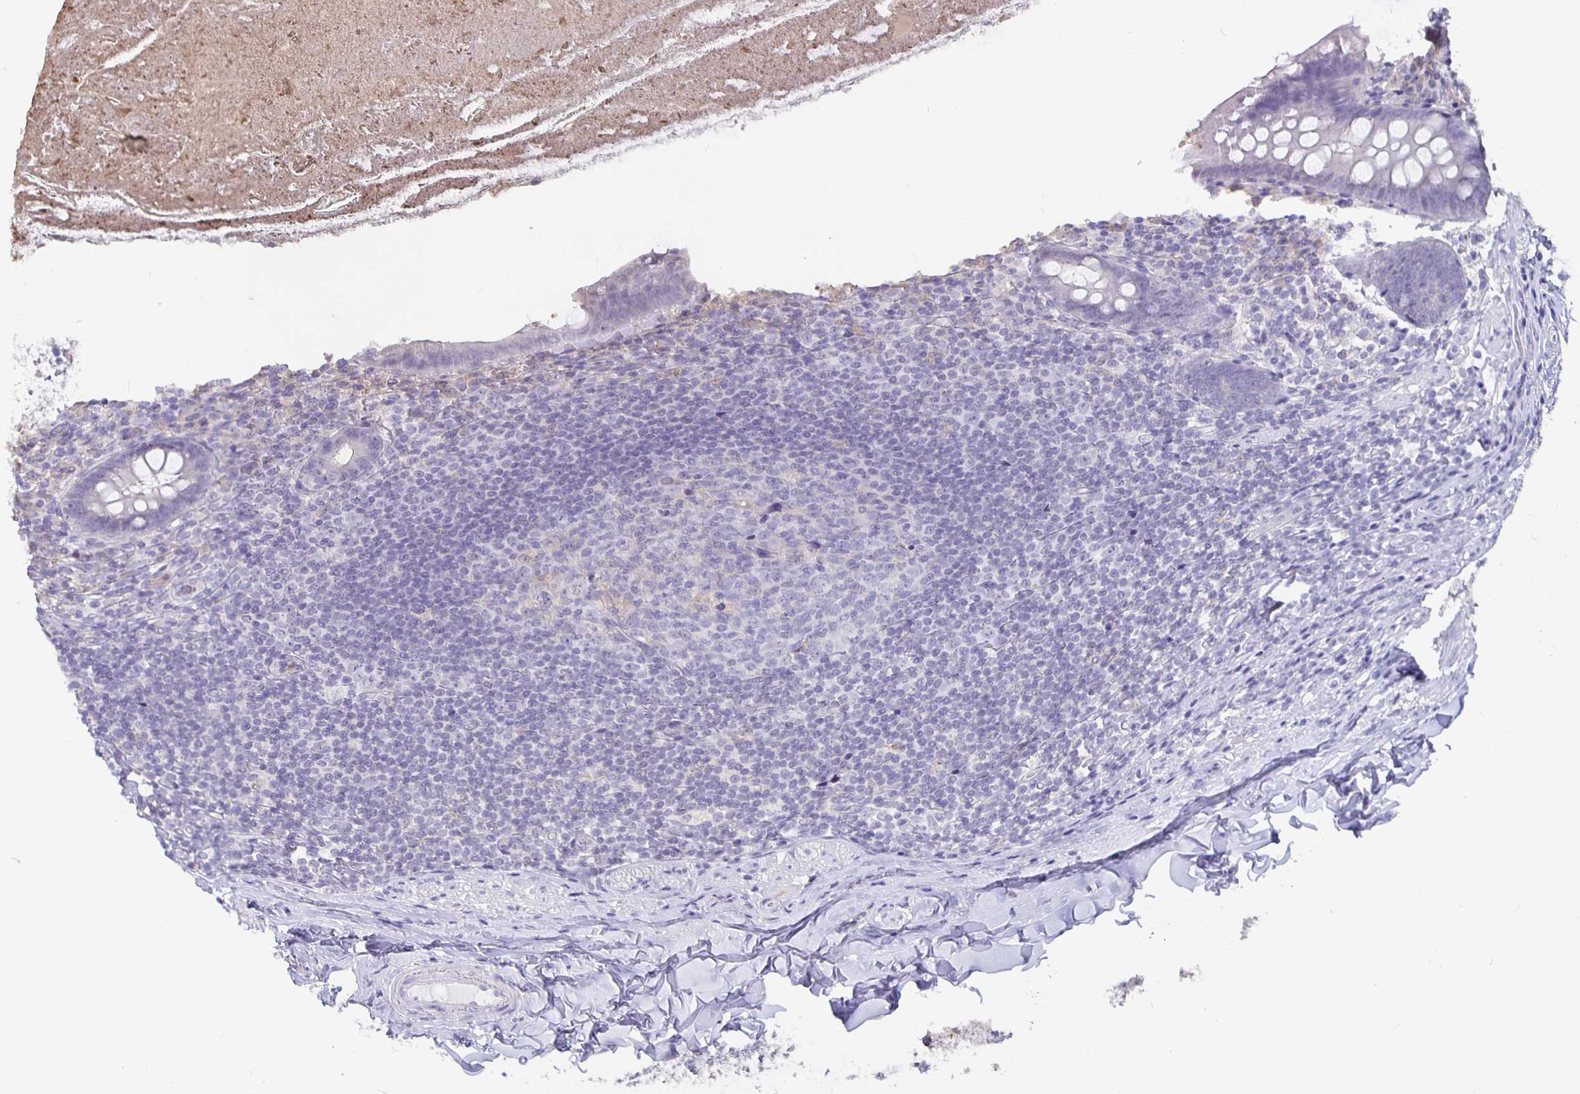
{"staining": {"intensity": "negative", "quantity": "none", "location": "none"}, "tissue": "appendix", "cell_type": "Glandular cells", "image_type": "normal", "snomed": [{"axis": "morphology", "description": "Normal tissue, NOS"}, {"axis": "topography", "description": "Appendix"}], "caption": "A high-resolution micrograph shows immunohistochemistry staining of normal appendix, which reveals no significant positivity in glandular cells.", "gene": "GPX4", "patient": {"sex": "male", "age": 47}}